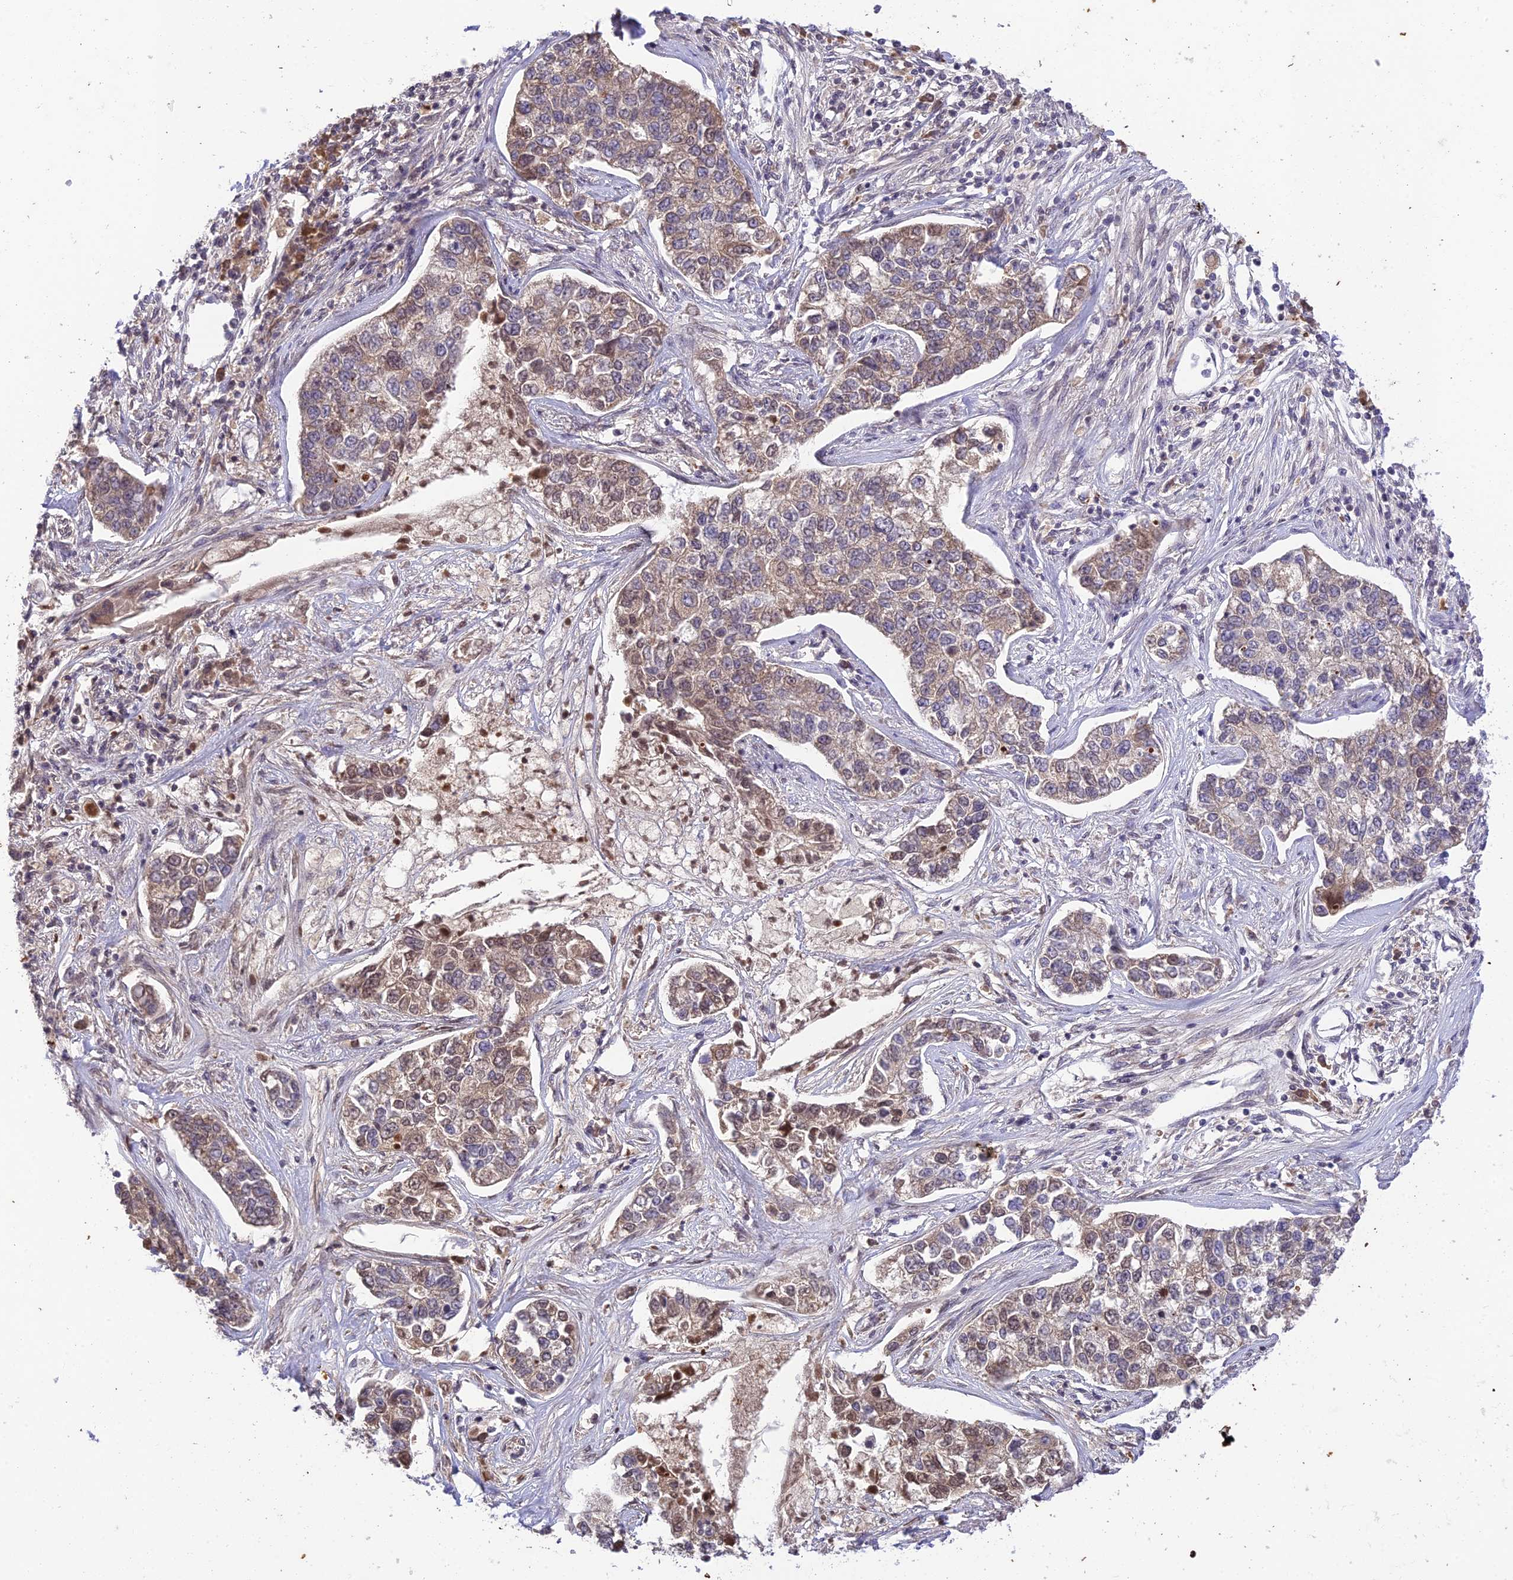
{"staining": {"intensity": "weak", "quantity": ">75%", "location": "cytoplasmic/membranous,nuclear"}, "tissue": "lung cancer", "cell_type": "Tumor cells", "image_type": "cancer", "snomed": [{"axis": "morphology", "description": "Adenocarcinoma, NOS"}, {"axis": "topography", "description": "Lung"}], "caption": "DAB (3,3'-diaminobenzidine) immunohistochemical staining of human adenocarcinoma (lung) displays weak cytoplasmic/membranous and nuclear protein expression in approximately >75% of tumor cells. Nuclei are stained in blue.", "gene": "TEKT1", "patient": {"sex": "male", "age": 49}}